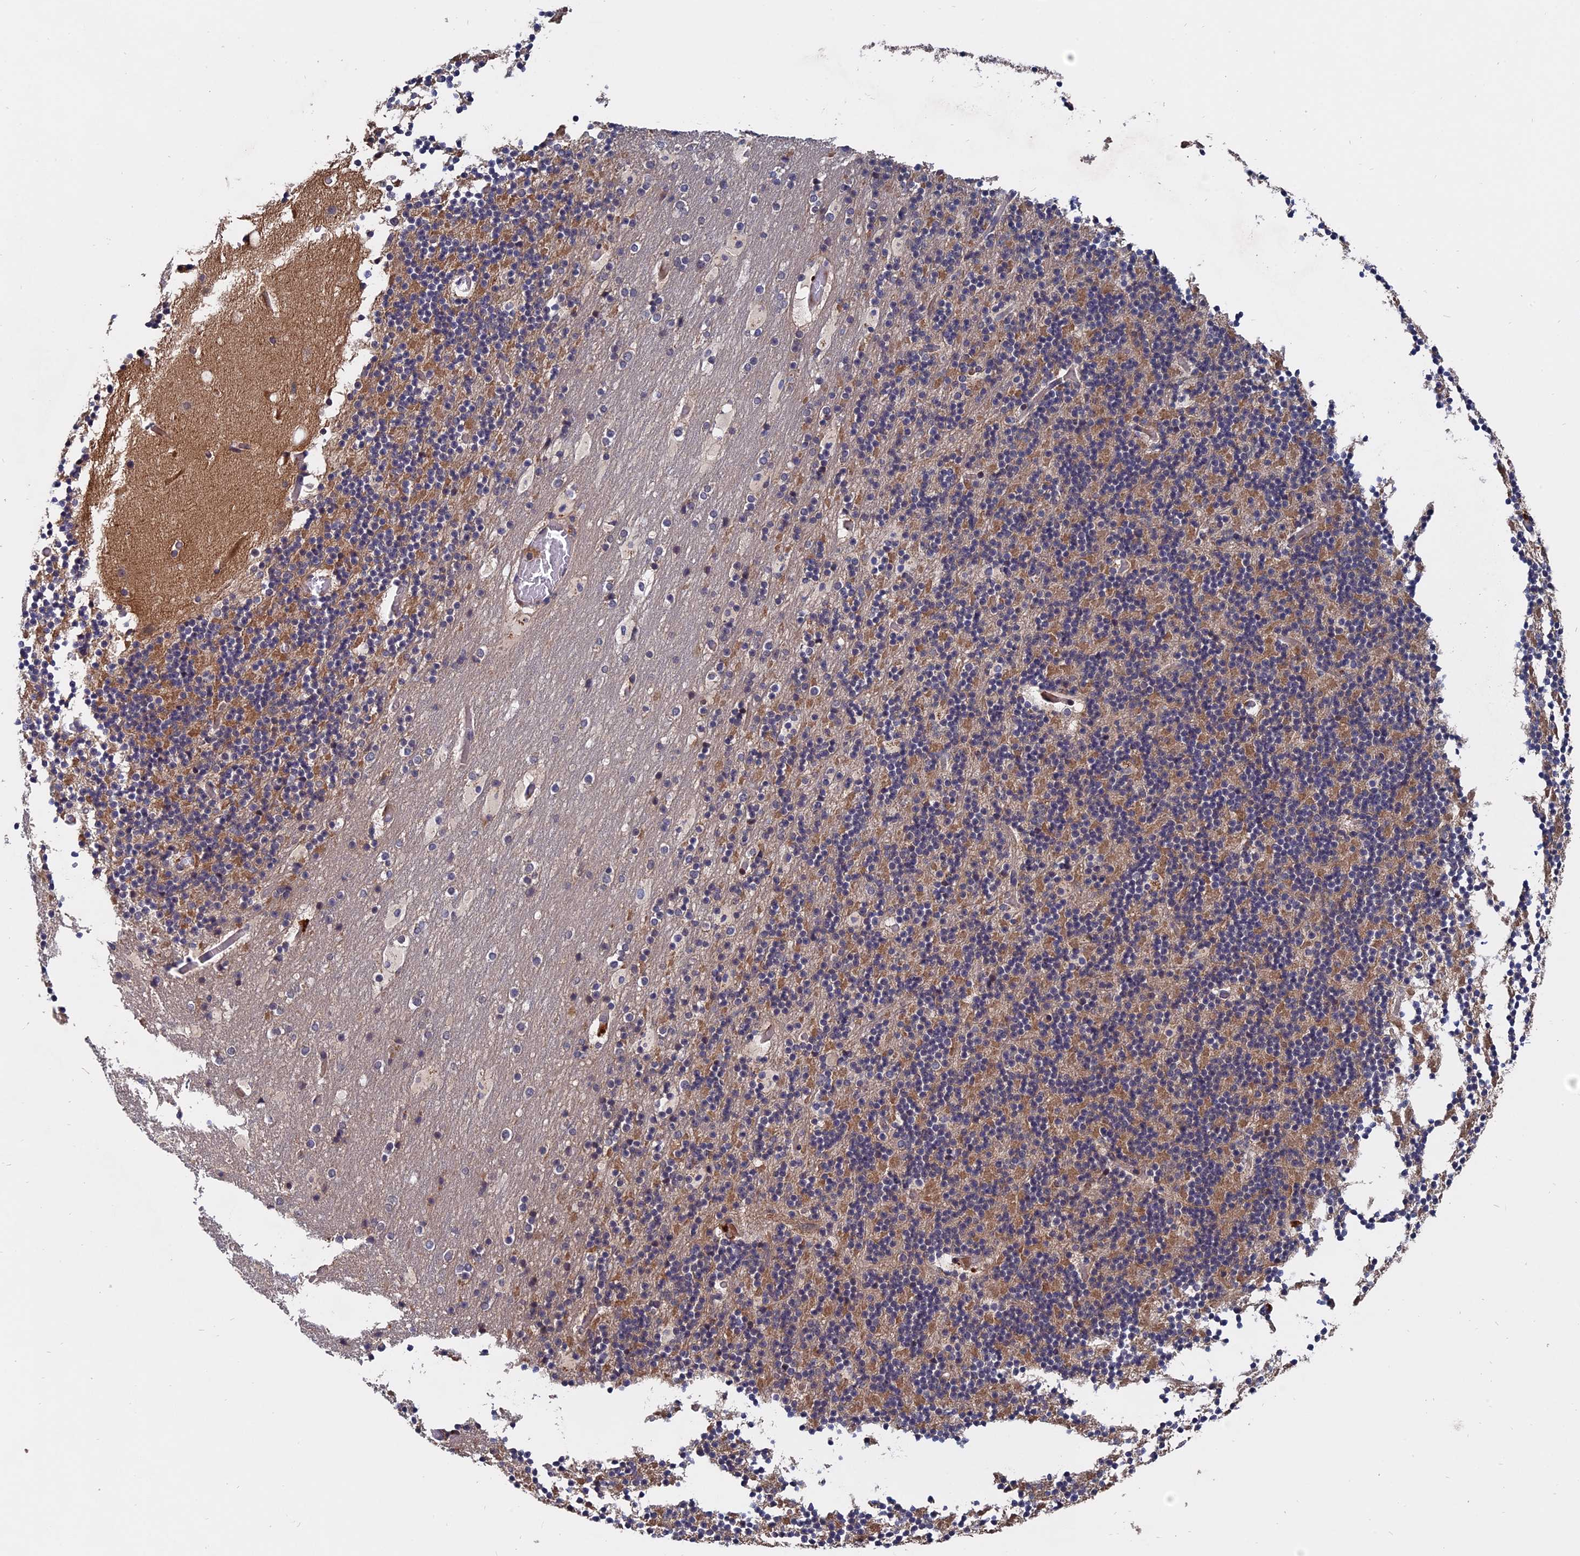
{"staining": {"intensity": "moderate", "quantity": "<25%", "location": "cytoplasmic/membranous"}, "tissue": "cerebellum", "cell_type": "Cells in granular layer", "image_type": "normal", "snomed": [{"axis": "morphology", "description": "Normal tissue, NOS"}, {"axis": "topography", "description": "Cerebellum"}], "caption": "Protein positivity by IHC demonstrates moderate cytoplasmic/membranous positivity in approximately <25% of cells in granular layer in benign cerebellum. The staining is performed using DAB brown chromogen to label protein expression. The nuclei are counter-stained blue using hematoxylin.", "gene": "TRAPPC2L", "patient": {"sex": "male", "age": 57}}